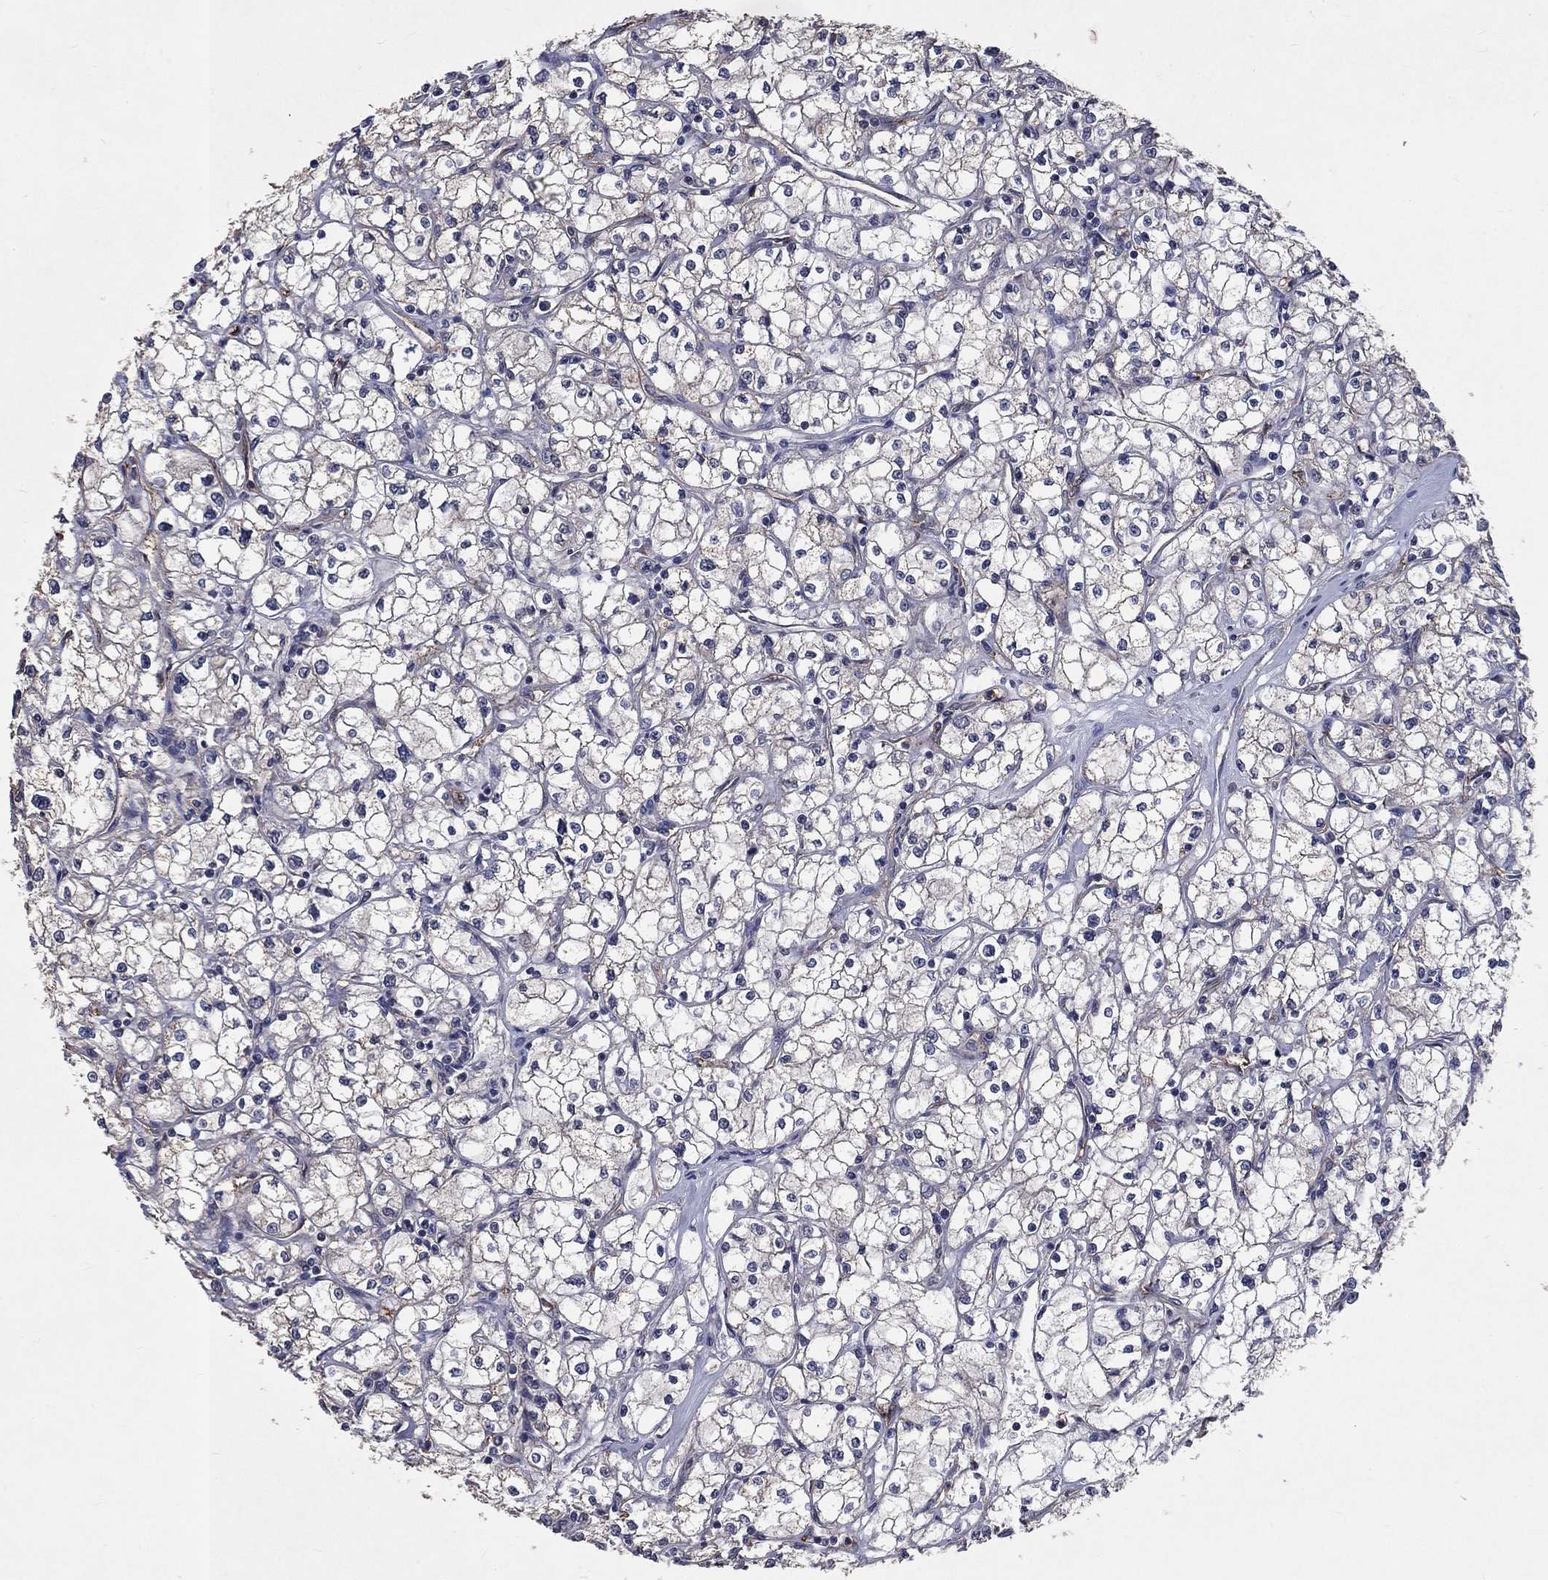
{"staining": {"intensity": "weak", "quantity": "<25%", "location": "cytoplasmic/membranous"}, "tissue": "renal cancer", "cell_type": "Tumor cells", "image_type": "cancer", "snomed": [{"axis": "morphology", "description": "Adenocarcinoma, NOS"}, {"axis": "topography", "description": "Kidney"}], "caption": "This is a histopathology image of immunohistochemistry (IHC) staining of renal cancer, which shows no expression in tumor cells. Nuclei are stained in blue.", "gene": "CHST5", "patient": {"sex": "male", "age": 67}}